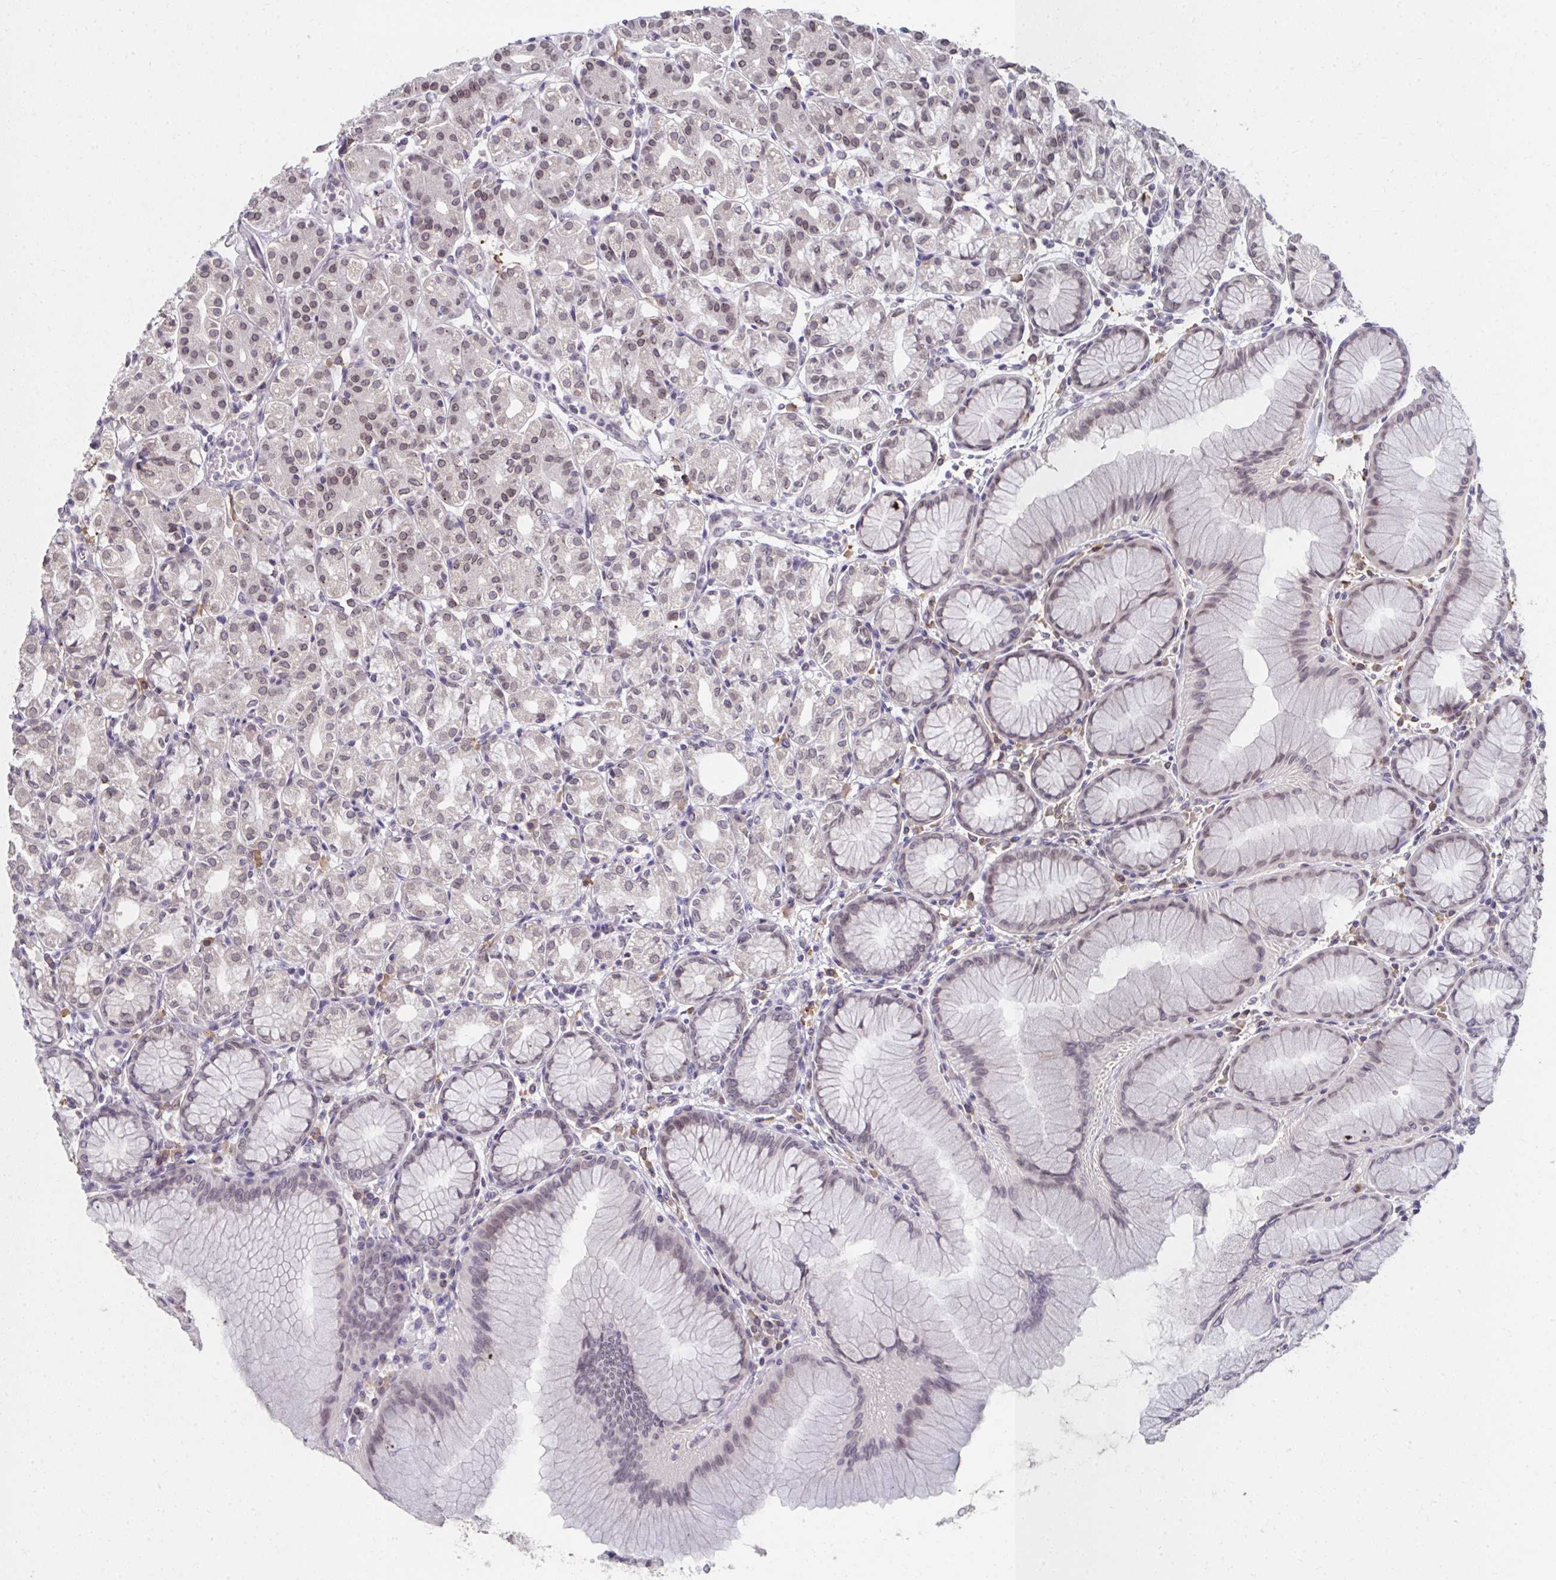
{"staining": {"intensity": "weak", "quantity": "25%-75%", "location": "nuclear"}, "tissue": "stomach", "cell_type": "Glandular cells", "image_type": "normal", "snomed": [{"axis": "morphology", "description": "Normal tissue, NOS"}, {"axis": "topography", "description": "Stomach"}], "caption": "Approximately 25%-75% of glandular cells in normal stomach reveal weak nuclear protein positivity as visualized by brown immunohistochemical staining.", "gene": "NUP133", "patient": {"sex": "female", "age": 57}}